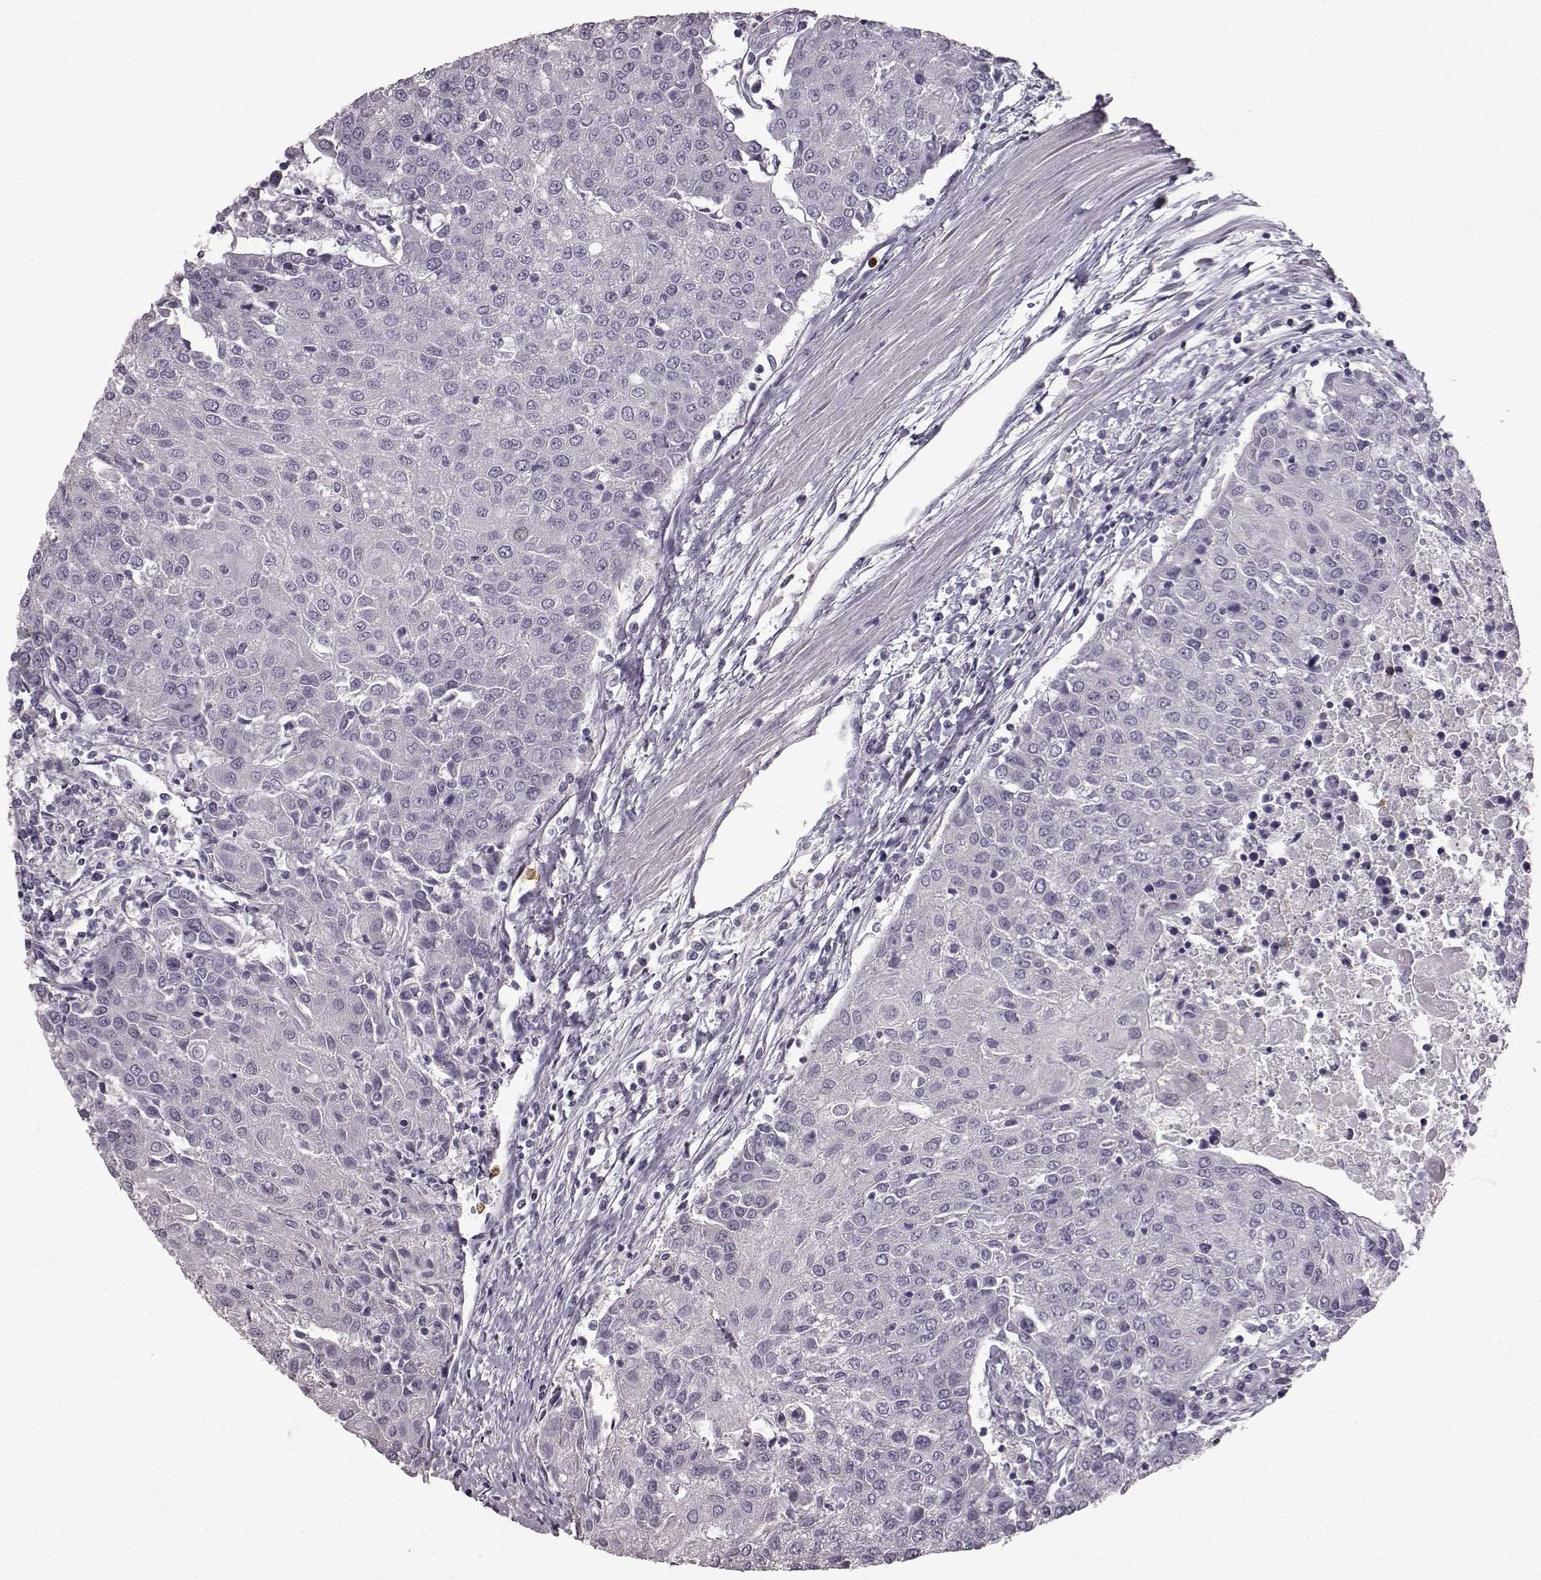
{"staining": {"intensity": "negative", "quantity": "none", "location": "none"}, "tissue": "urothelial cancer", "cell_type": "Tumor cells", "image_type": "cancer", "snomed": [{"axis": "morphology", "description": "Urothelial carcinoma, High grade"}, {"axis": "topography", "description": "Urinary bladder"}], "caption": "The image reveals no staining of tumor cells in high-grade urothelial carcinoma. (DAB IHC, high magnification).", "gene": "FUT4", "patient": {"sex": "female", "age": 85}}